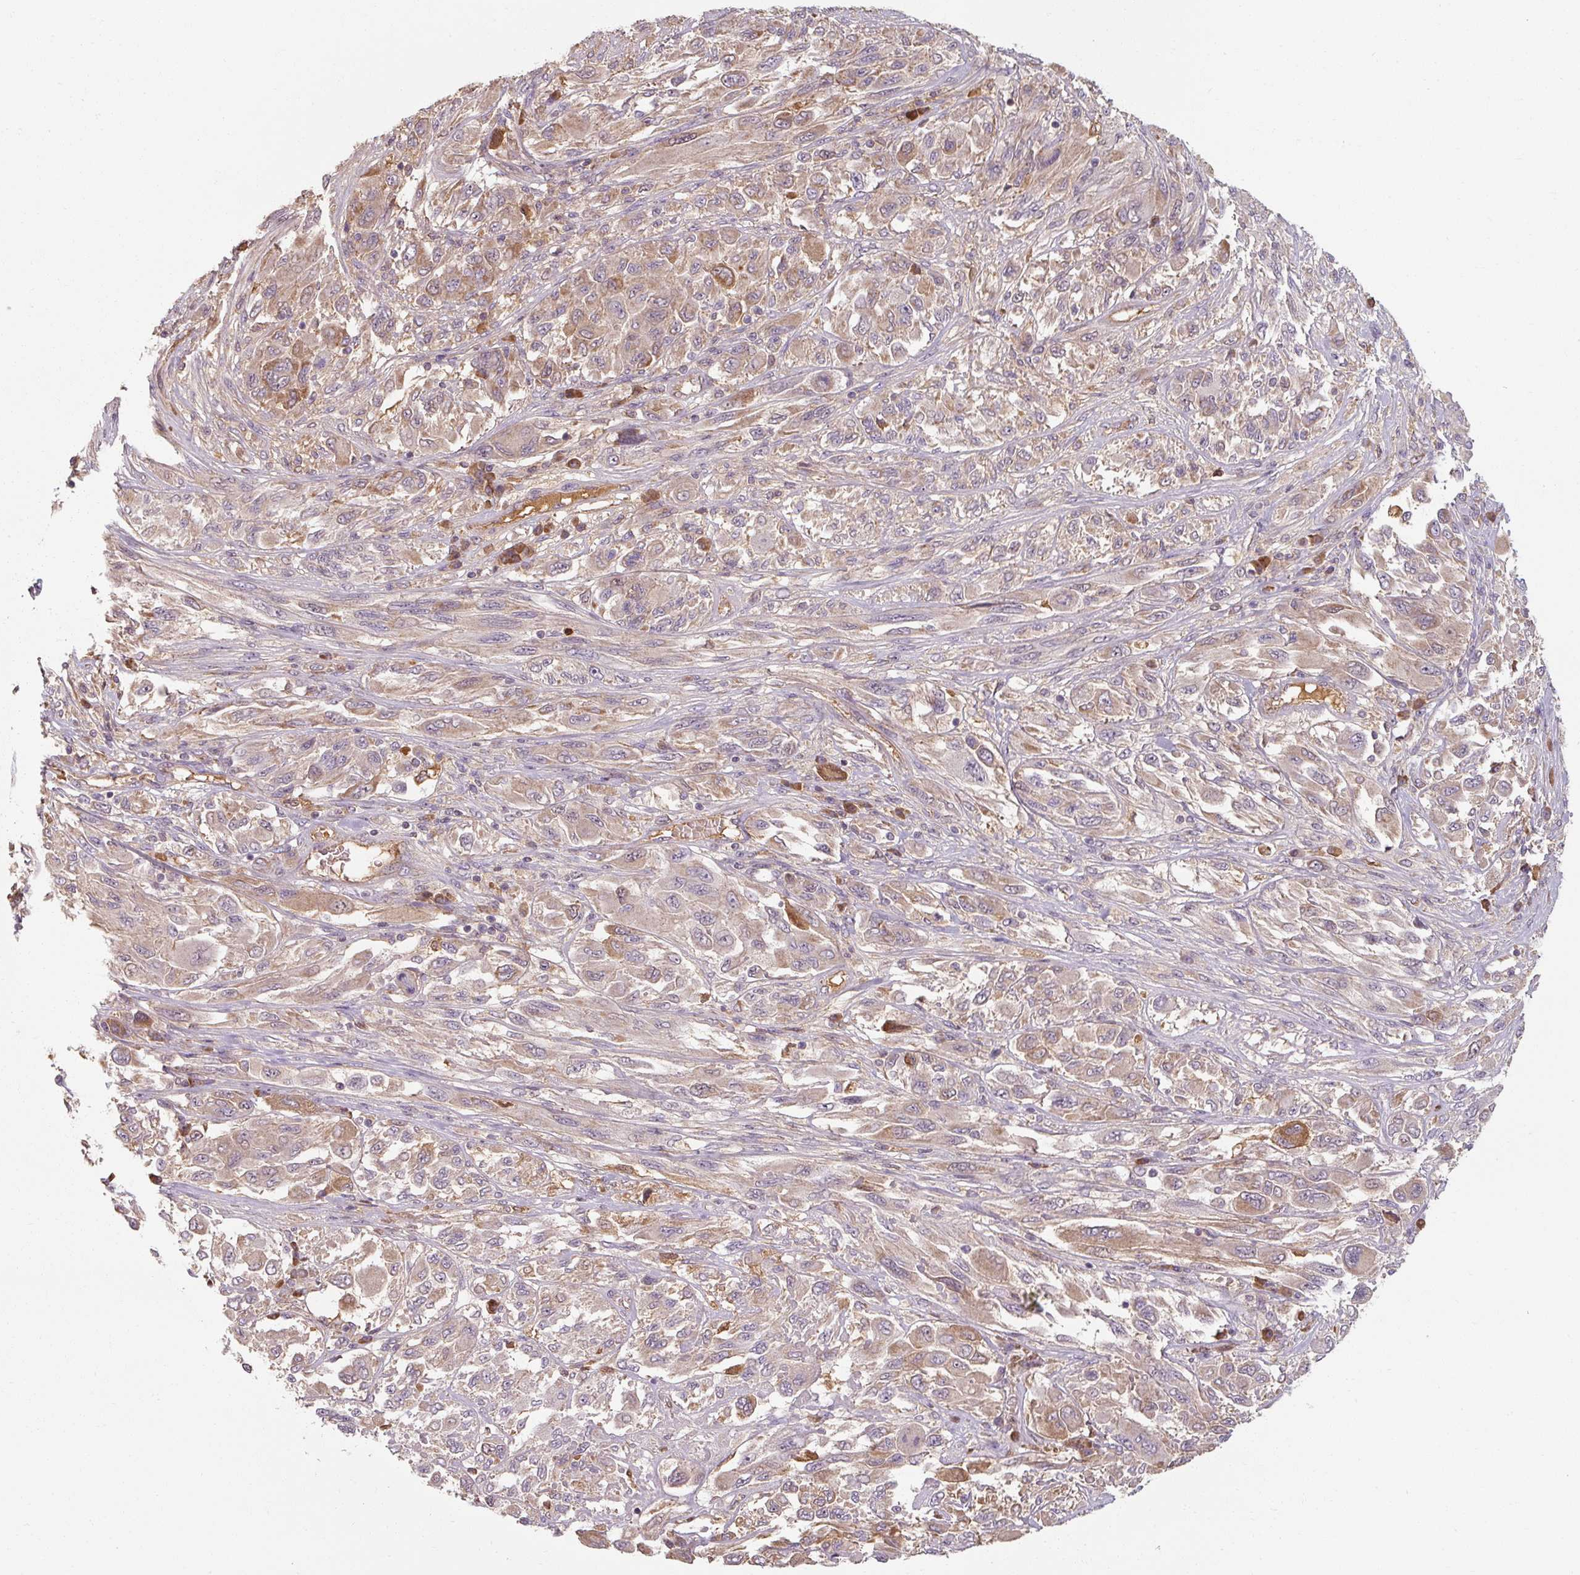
{"staining": {"intensity": "weak", "quantity": ">75%", "location": "cytoplasmic/membranous"}, "tissue": "melanoma", "cell_type": "Tumor cells", "image_type": "cancer", "snomed": [{"axis": "morphology", "description": "Malignant melanoma, NOS"}, {"axis": "topography", "description": "Skin"}], "caption": "Weak cytoplasmic/membranous protein expression is seen in about >75% of tumor cells in melanoma.", "gene": "TSEN54", "patient": {"sex": "female", "age": 91}}